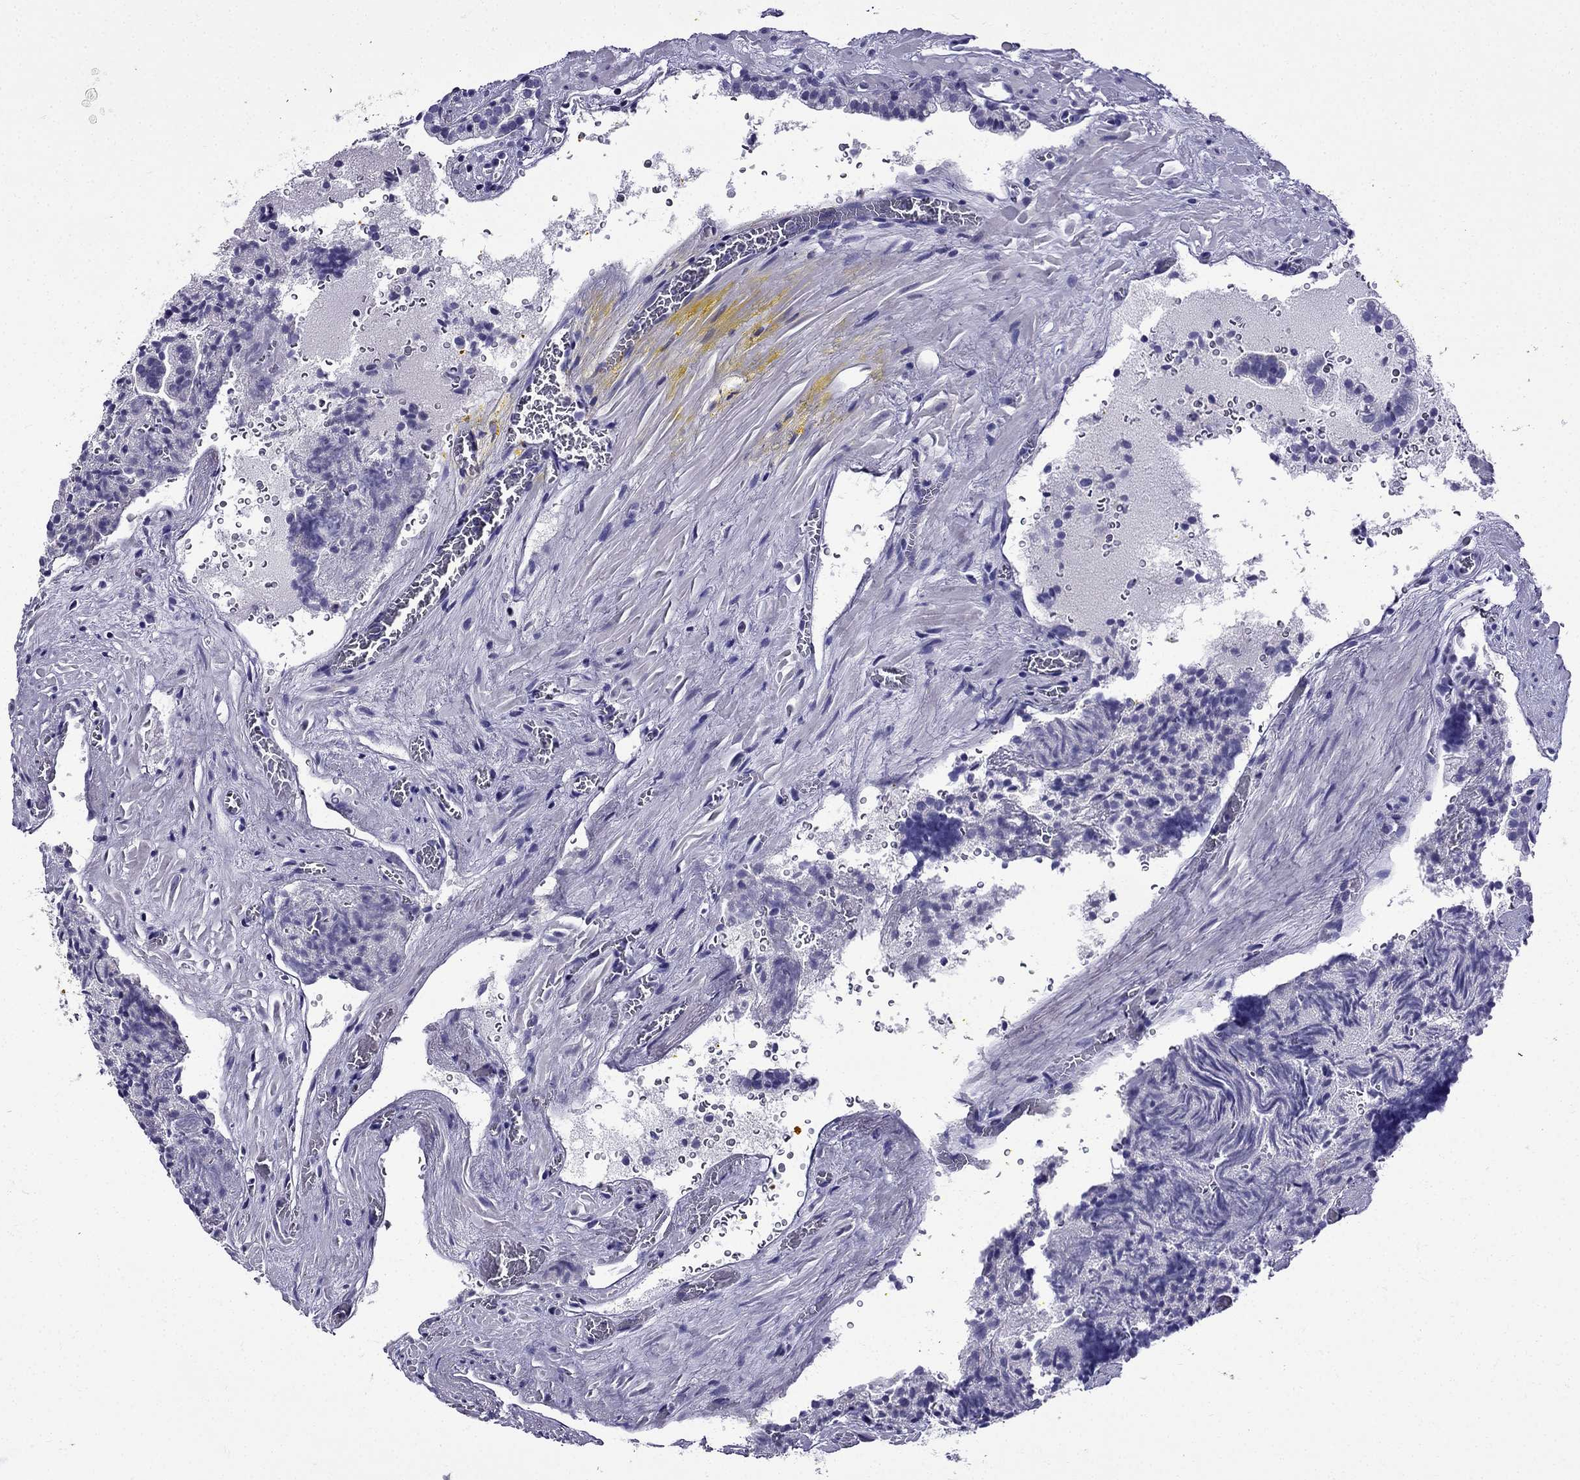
{"staining": {"intensity": "negative", "quantity": "none", "location": "none"}, "tissue": "prostate cancer", "cell_type": "Tumor cells", "image_type": "cancer", "snomed": [{"axis": "morphology", "description": "Adenocarcinoma, NOS"}, {"axis": "topography", "description": "Prostate"}], "caption": "A photomicrograph of adenocarcinoma (prostate) stained for a protein displays no brown staining in tumor cells.", "gene": "ERC2", "patient": {"sex": "male", "age": 66}}